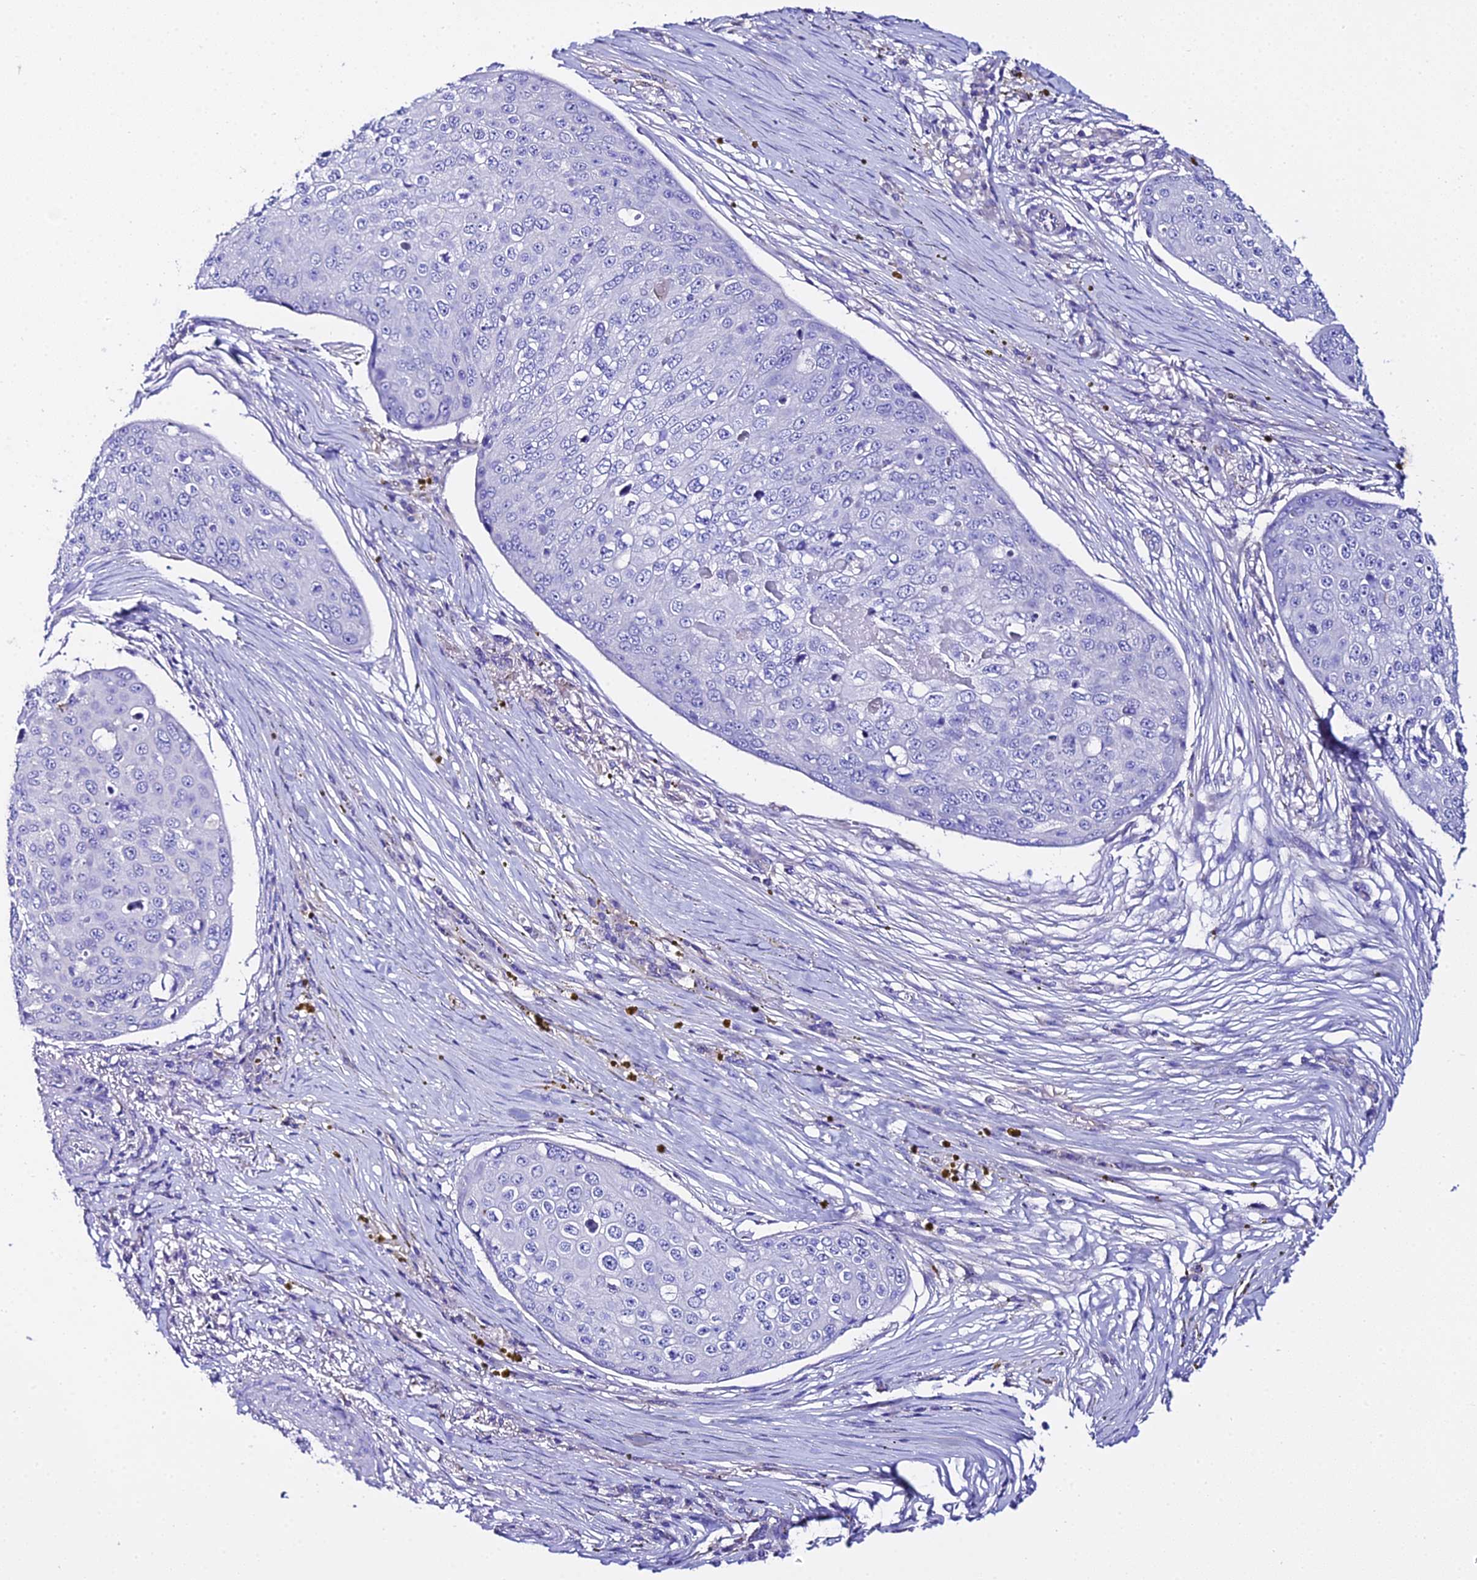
{"staining": {"intensity": "negative", "quantity": "none", "location": "none"}, "tissue": "skin cancer", "cell_type": "Tumor cells", "image_type": "cancer", "snomed": [{"axis": "morphology", "description": "Squamous cell carcinoma, NOS"}, {"axis": "topography", "description": "Skin"}], "caption": "This image is of skin squamous cell carcinoma stained with immunohistochemistry (IHC) to label a protein in brown with the nuclei are counter-stained blue. There is no expression in tumor cells.", "gene": "TMEM117", "patient": {"sex": "male", "age": 71}}